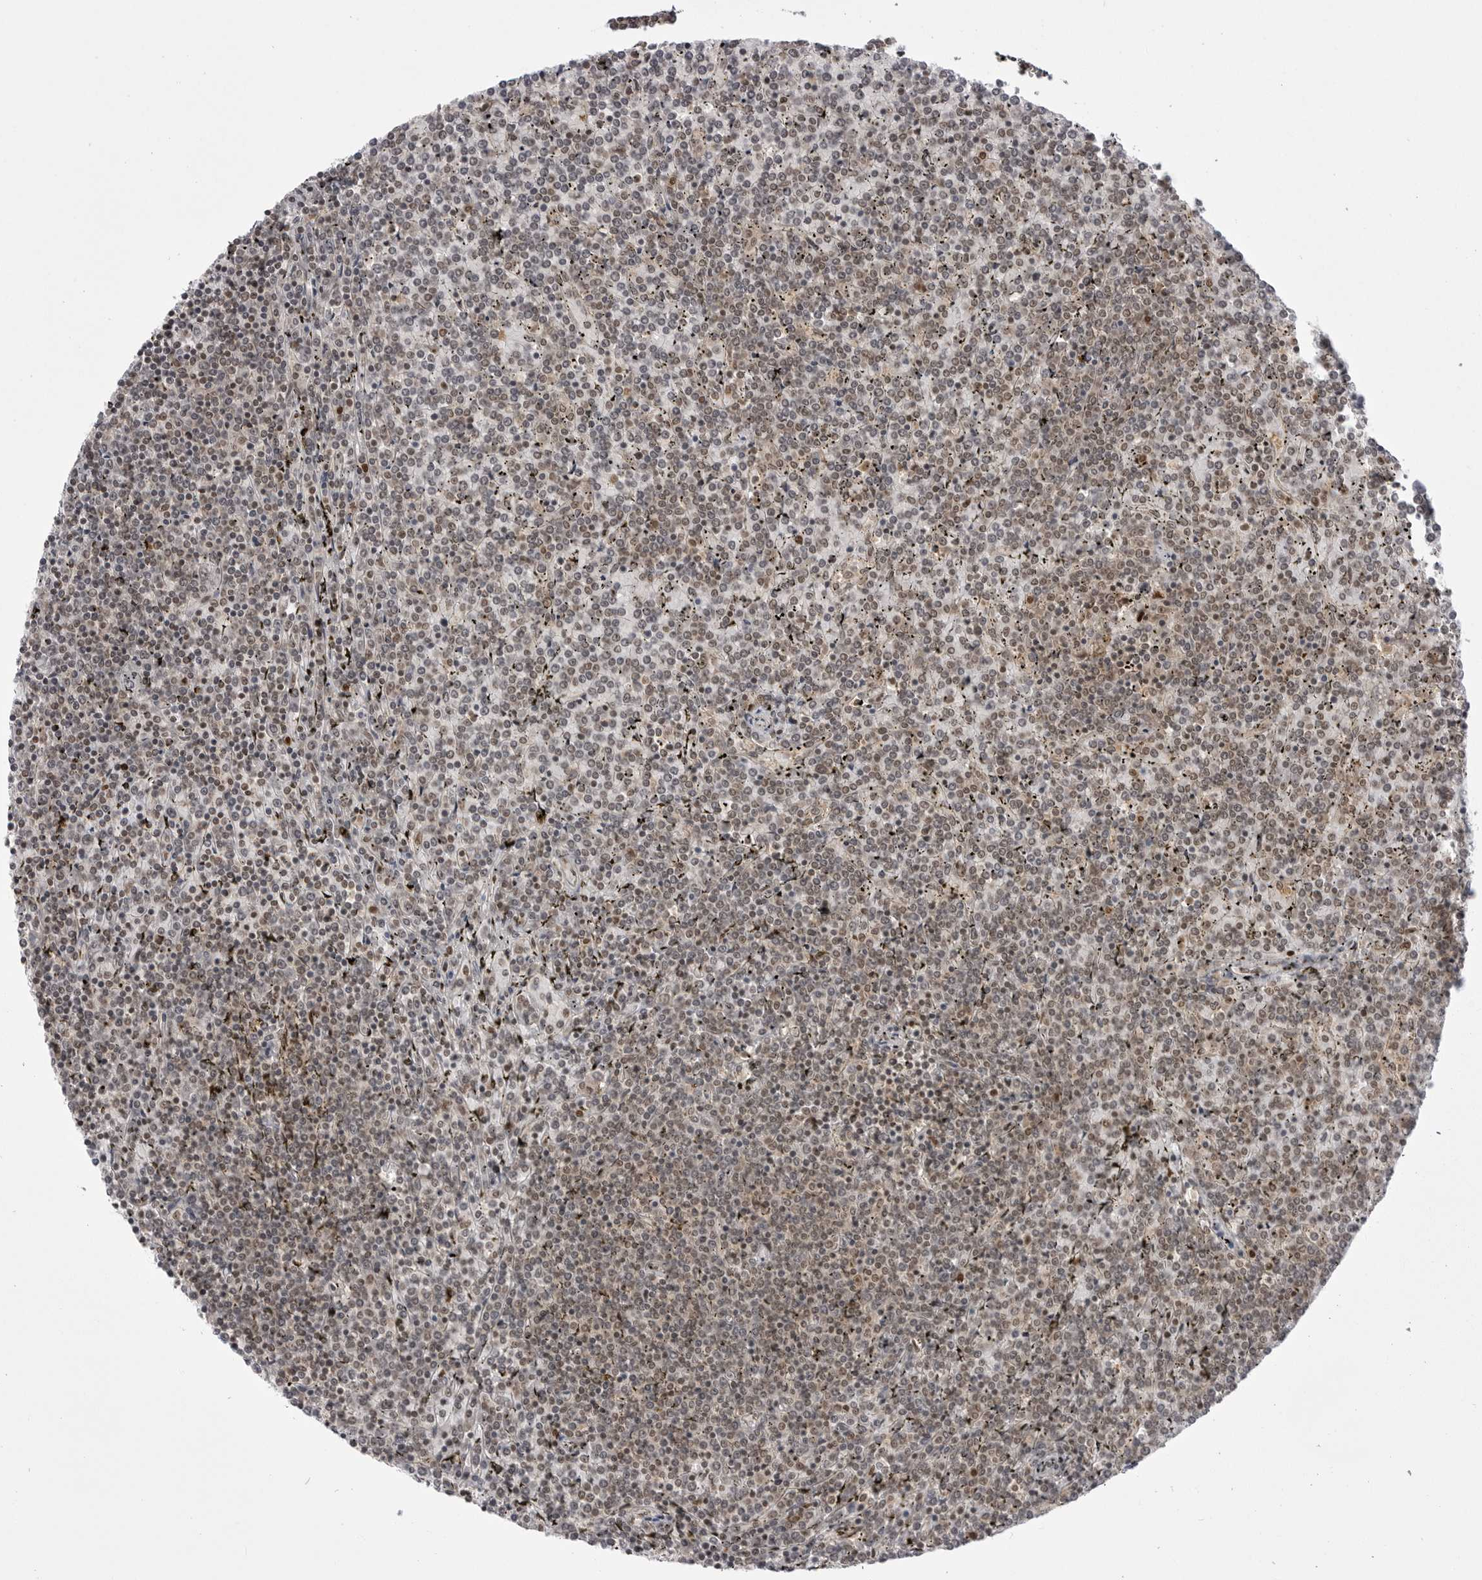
{"staining": {"intensity": "weak", "quantity": "<25%", "location": "nuclear"}, "tissue": "lymphoma", "cell_type": "Tumor cells", "image_type": "cancer", "snomed": [{"axis": "morphology", "description": "Malignant lymphoma, non-Hodgkin's type, Low grade"}, {"axis": "topography", "description": "Spleen"}], "caption": "Immunohistochemical staining of human malignant lymphoma, non-Hodgkin's type (low-grade) exhibits no significant staining in tumor cells.", "gene": "PTK2B", "patient": {"sex": "female", "age": 19}}